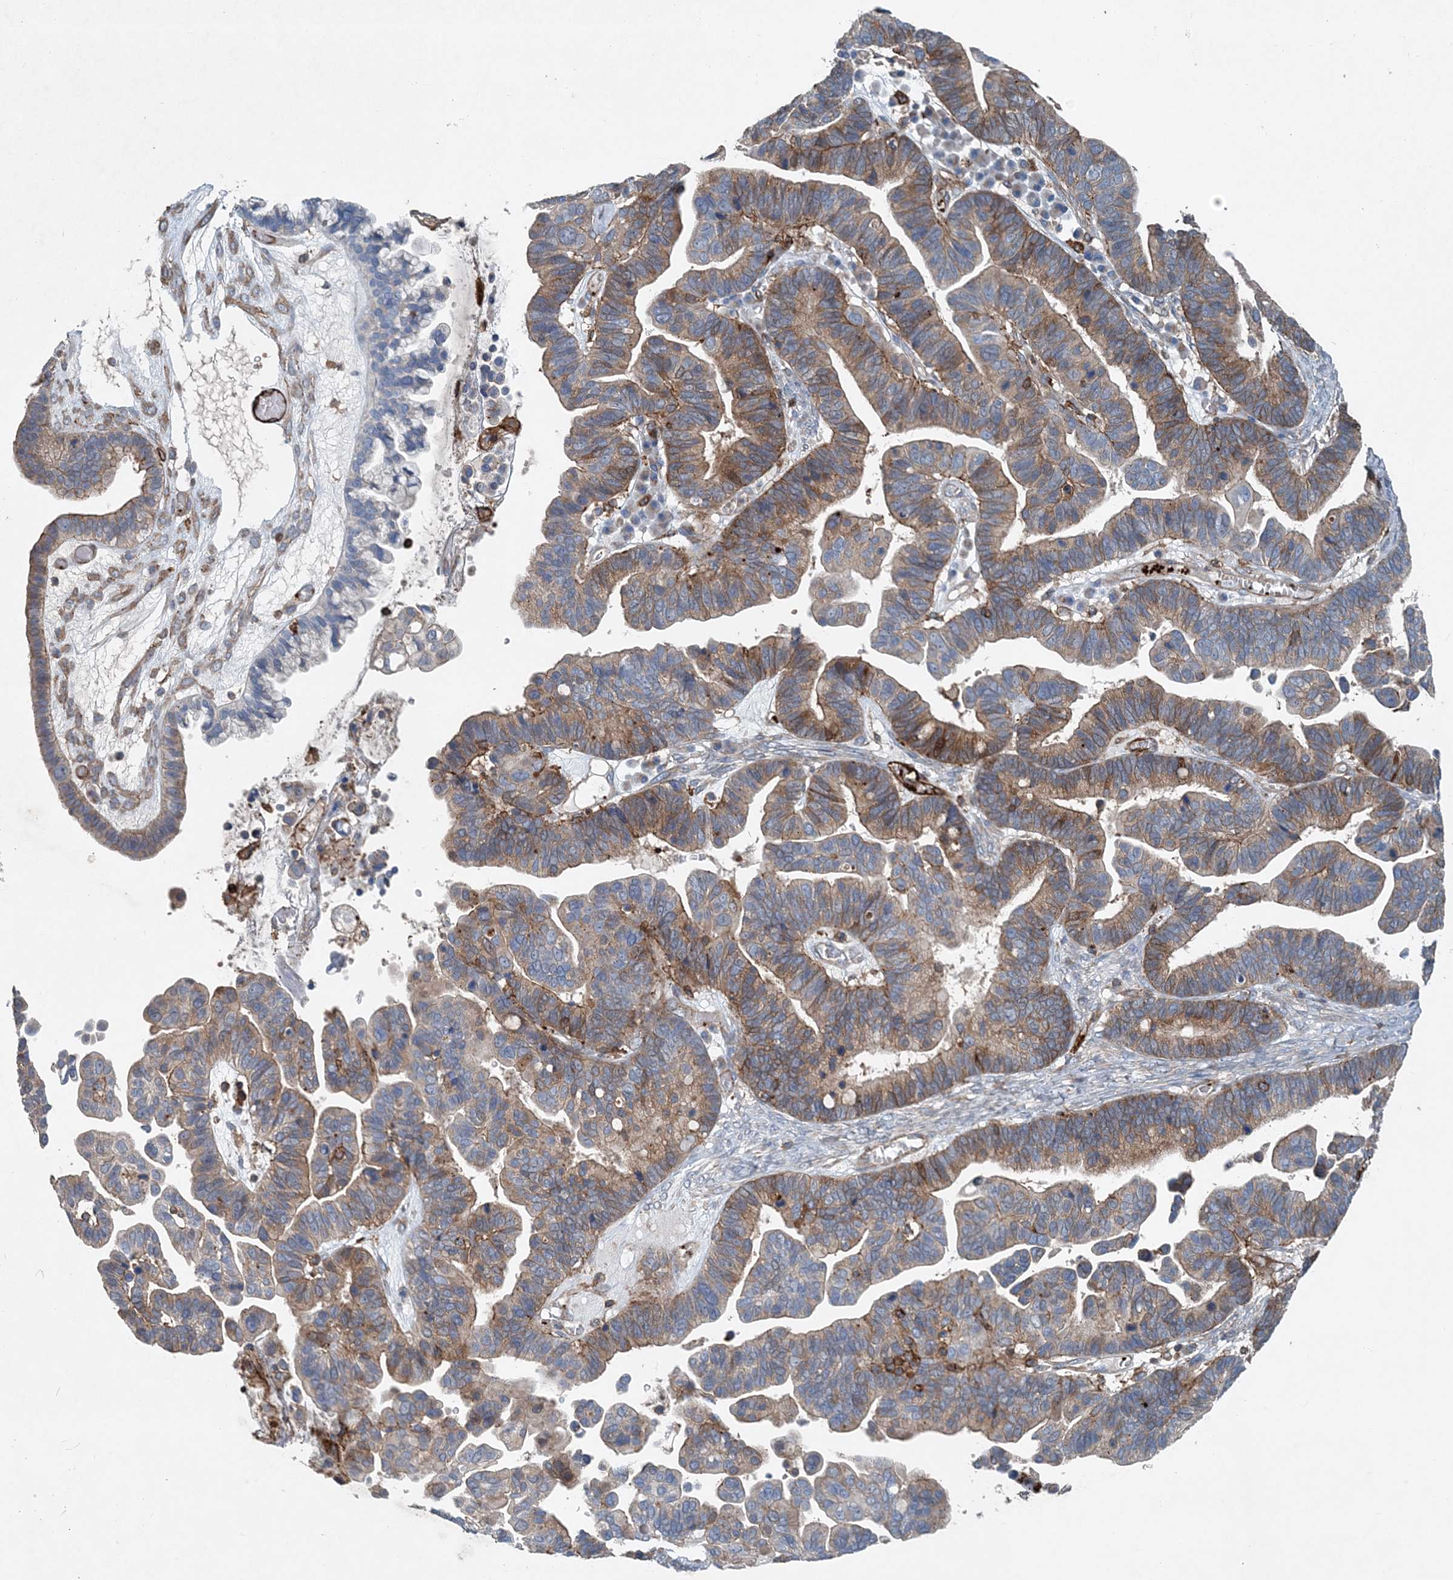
{"staining": {"intensity": "moderate", "quantity": "25%-75%", "location": "cytoplasmic/membranous"}, "tissue": "ovarian cancer", "cell_type": "Tumor cells", "image_type": "cancer", "snomed": [{"axis": "morphology", "description": "Cystadenocarcinoma, serous, NOS"}, {"axis": "topography", "description": "Ovary"}], "caption": "Moderate cytoplasmic/membranous positivity for a protein is identified in approximately 25%-75% of tumor cells of ovarian serous cystadenocarcinoma using immunohistochemistry.", "gene": "DGUOK", "patient": {"sex": "female", "age": 56}}